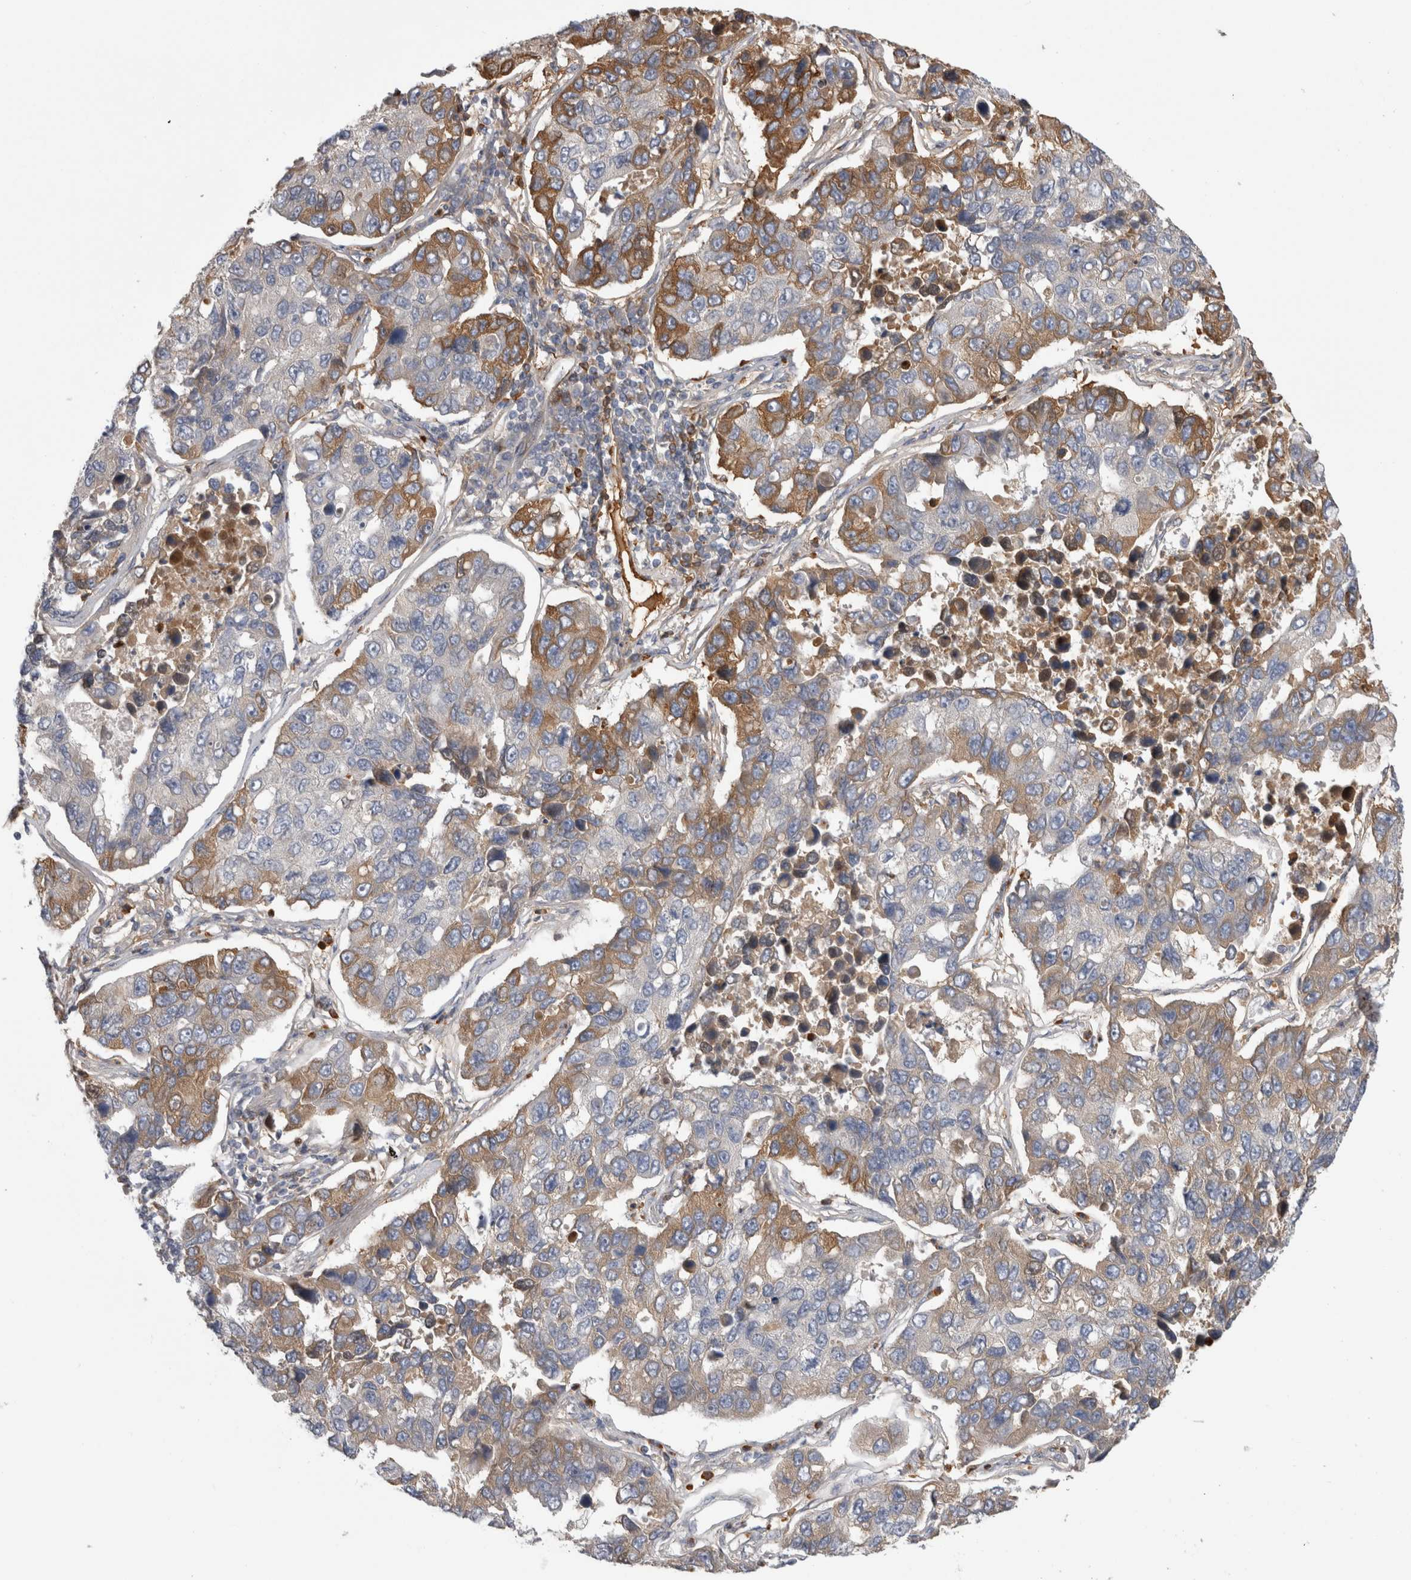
{"staining": {"intensity": "moderate", "quantity": "25%-75%", "location": "cytoplasmic/membranous"}, "tissue": "lung cancer", "cell_type": "Tumor cells", "image_type": "cancer", "snomed": [{"axis": "morphology", "description": "Adenocarcinoma, NOS"}, {"axis": "topography", "description": "Lung"}], "caption": "Immunohistochemistry (DAB (3,3'-diaminobenzidine)) staining of lung adenocarcinoma exhibits moderate cytoplasmic/membranous protein expression in about 25%-75% of tumor cells.", "gene": "TBCE", "patient": {"sex": "male", "age": 64}}